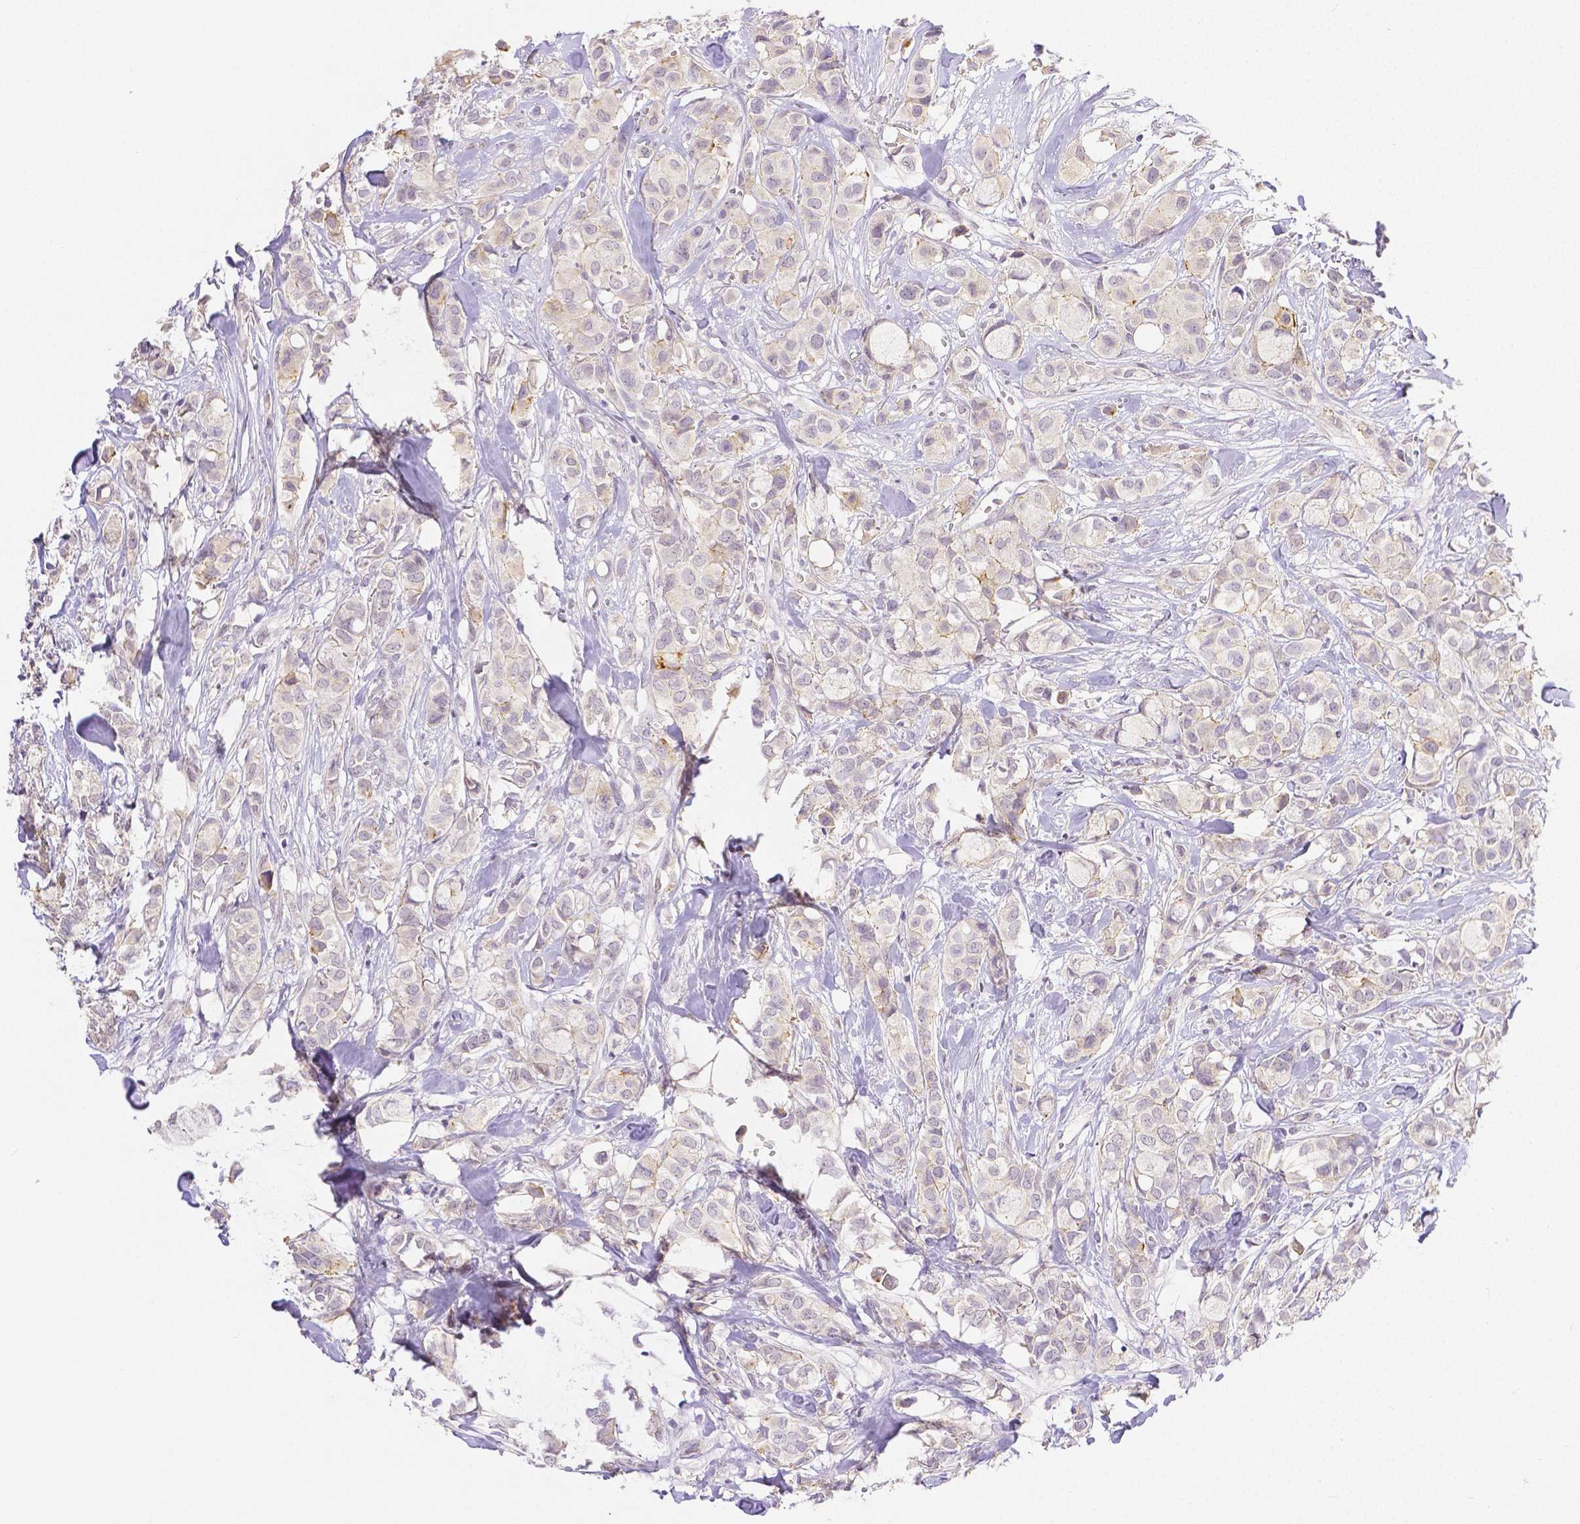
{"staining": {"intensity": "negative", "quantity": "none", "location": "none"}, "tissue": "breast cancer", "cell_type": "Tumor cells", "image_type": "cancer", "snomed": [{"axis": "morphology", "description": "Duct carcinoma"}, {"axis": "topography", "description": "Breast"}], "caption": "The photomicrograph displays no significant positivity in tumor cells of breast cancer. Brightfield microscopy of immunohistochemistry (IHC) stained with DAB (brown) and hematoxylin (blue), captured at high magnification.", "gene": "OCLN", "patient": {"sex": "female", "age": 85}}